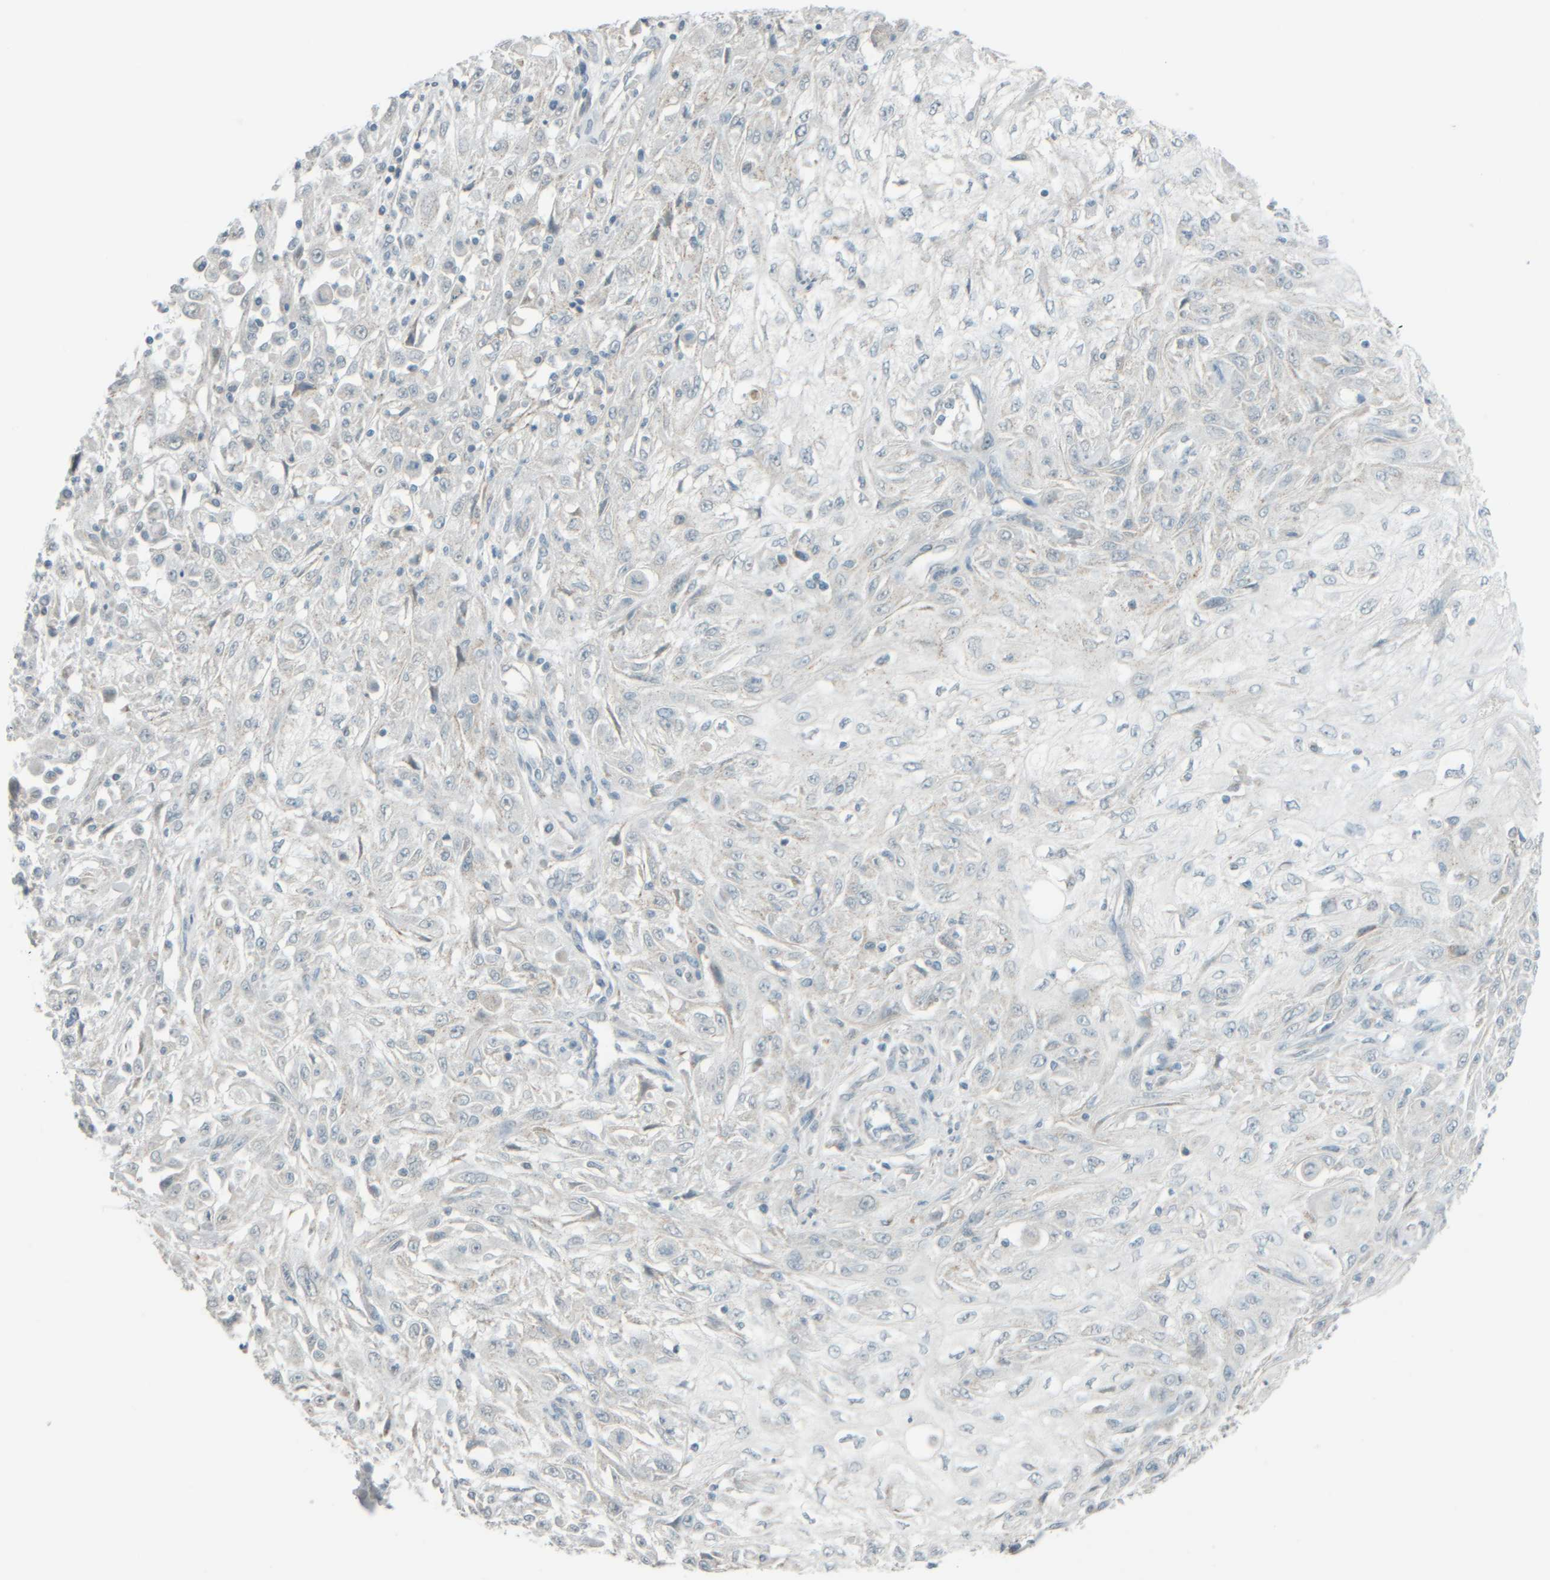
{"staining": {"intensity": "negative", "quantity": "none", "location": "none"}, "tissue": "skin cancer", "cell_type": "Tumor cells", "image_type": "cancer", "snomed": [{"axis": "morphology", "description": "Squamous cell carcinoma, NOS"}, {"axis": "morphology", "description": "Squamous cell carcinoma, metastatic, NOS"}, {"axis": "topography", "description": "Skin"}, {"axis": "topography", "description": "Lymph node"}], "caption": "Tumor cells show no significant positivity in squamous cell carcinoma (skin).", "gene": "PTGES3L-AARSD1", "patient": {"sex": "male", "age": 75}}